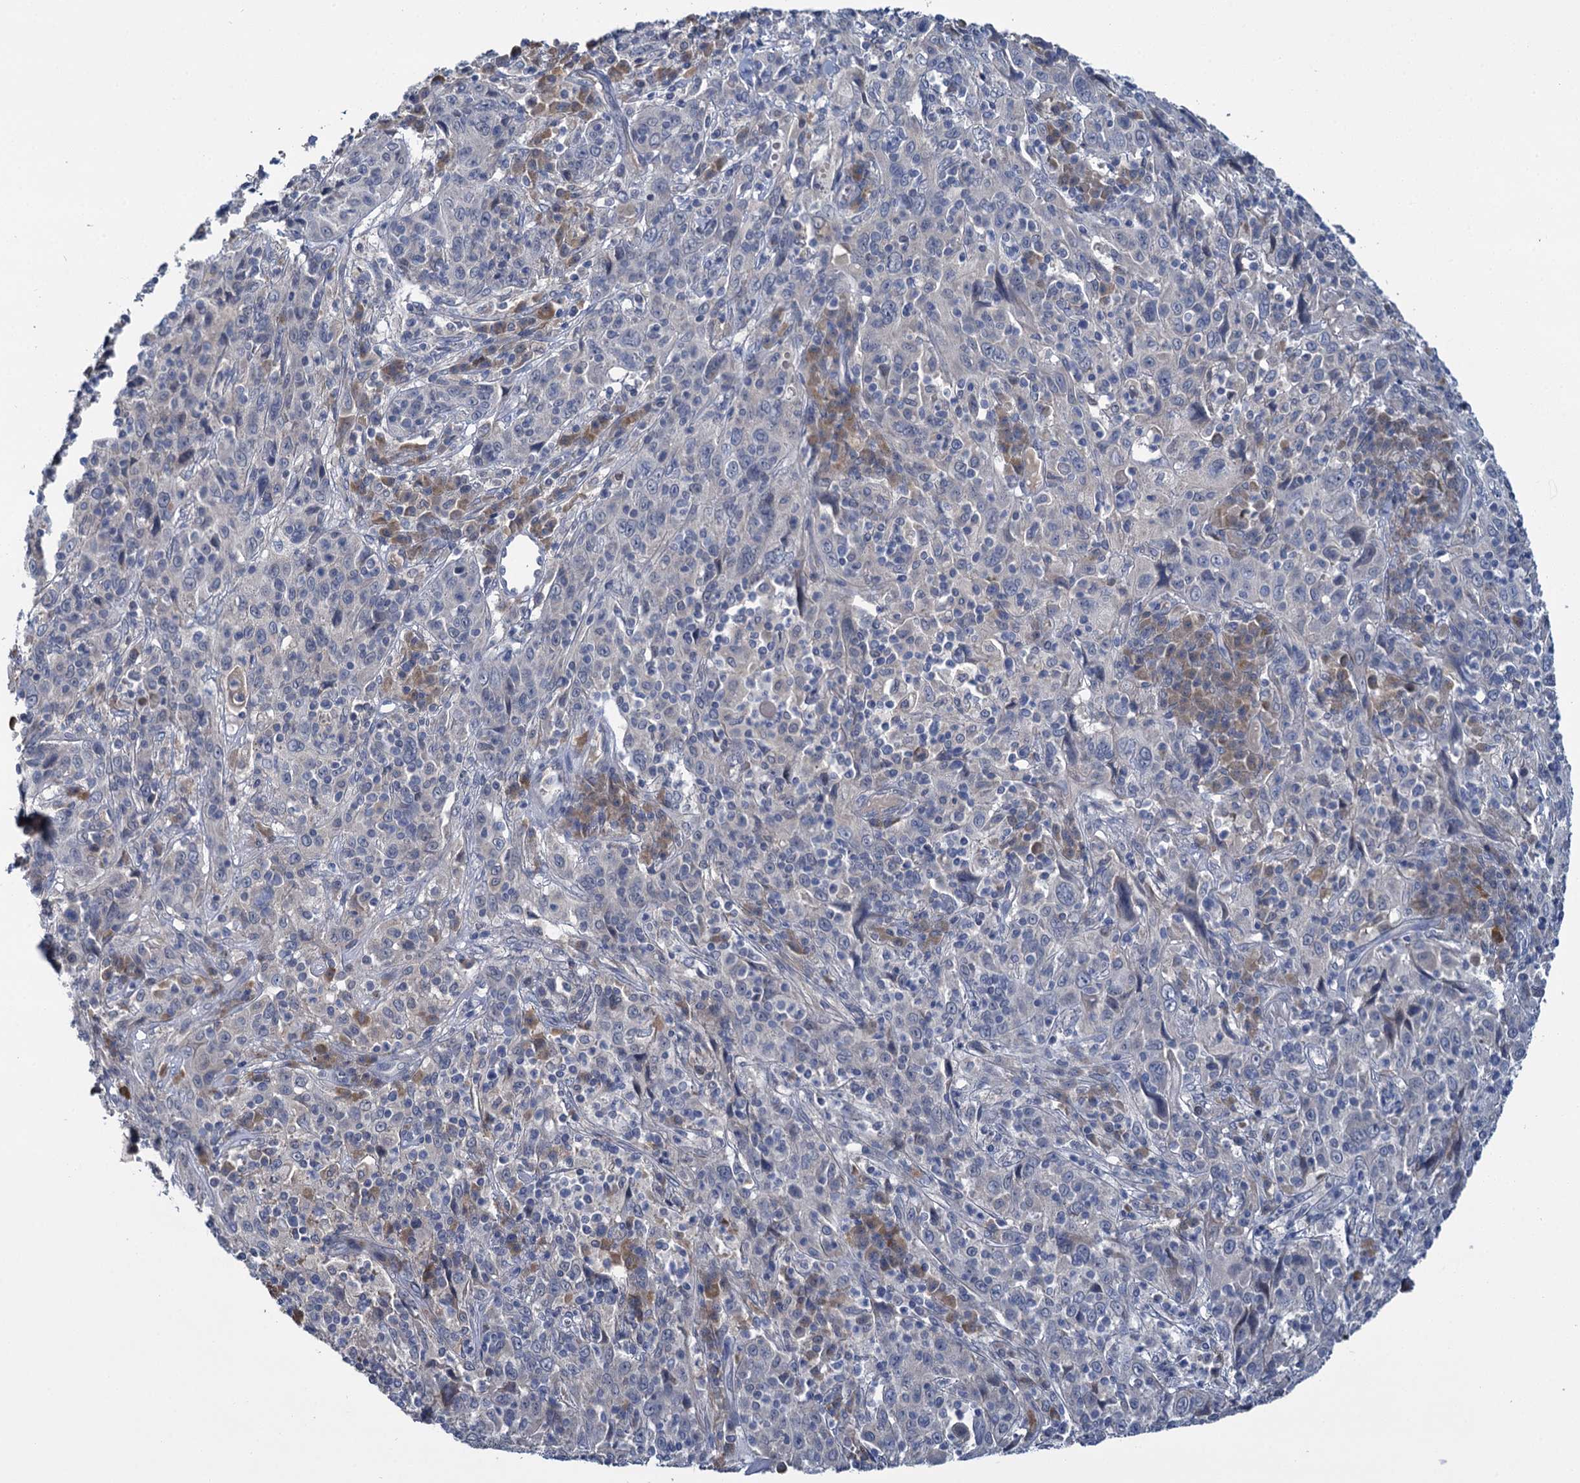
{"staining": {"intensity": "negative", "quantity": "none", "location": "none"}, "tissue": "cervical cancer", "cell_type": "Tumor cells", "image_type": "cancer", "snomed": [{"axis": "morphology", "description": "Squamous cell carcinoma, NOS"}, {"axis": "topography", "description": "Cervix"}], "caption": "Immunohistochemistry (IHC) photomicrograph of neoplastic tissue: squamous cell carcinoma (cervical) stained with DAB (3,3'-diaminobenzidine) displays no significant protein staining in tumor cells.", "gene": "ANKRD42", "patient": {"sex": "female", "age": 46}}